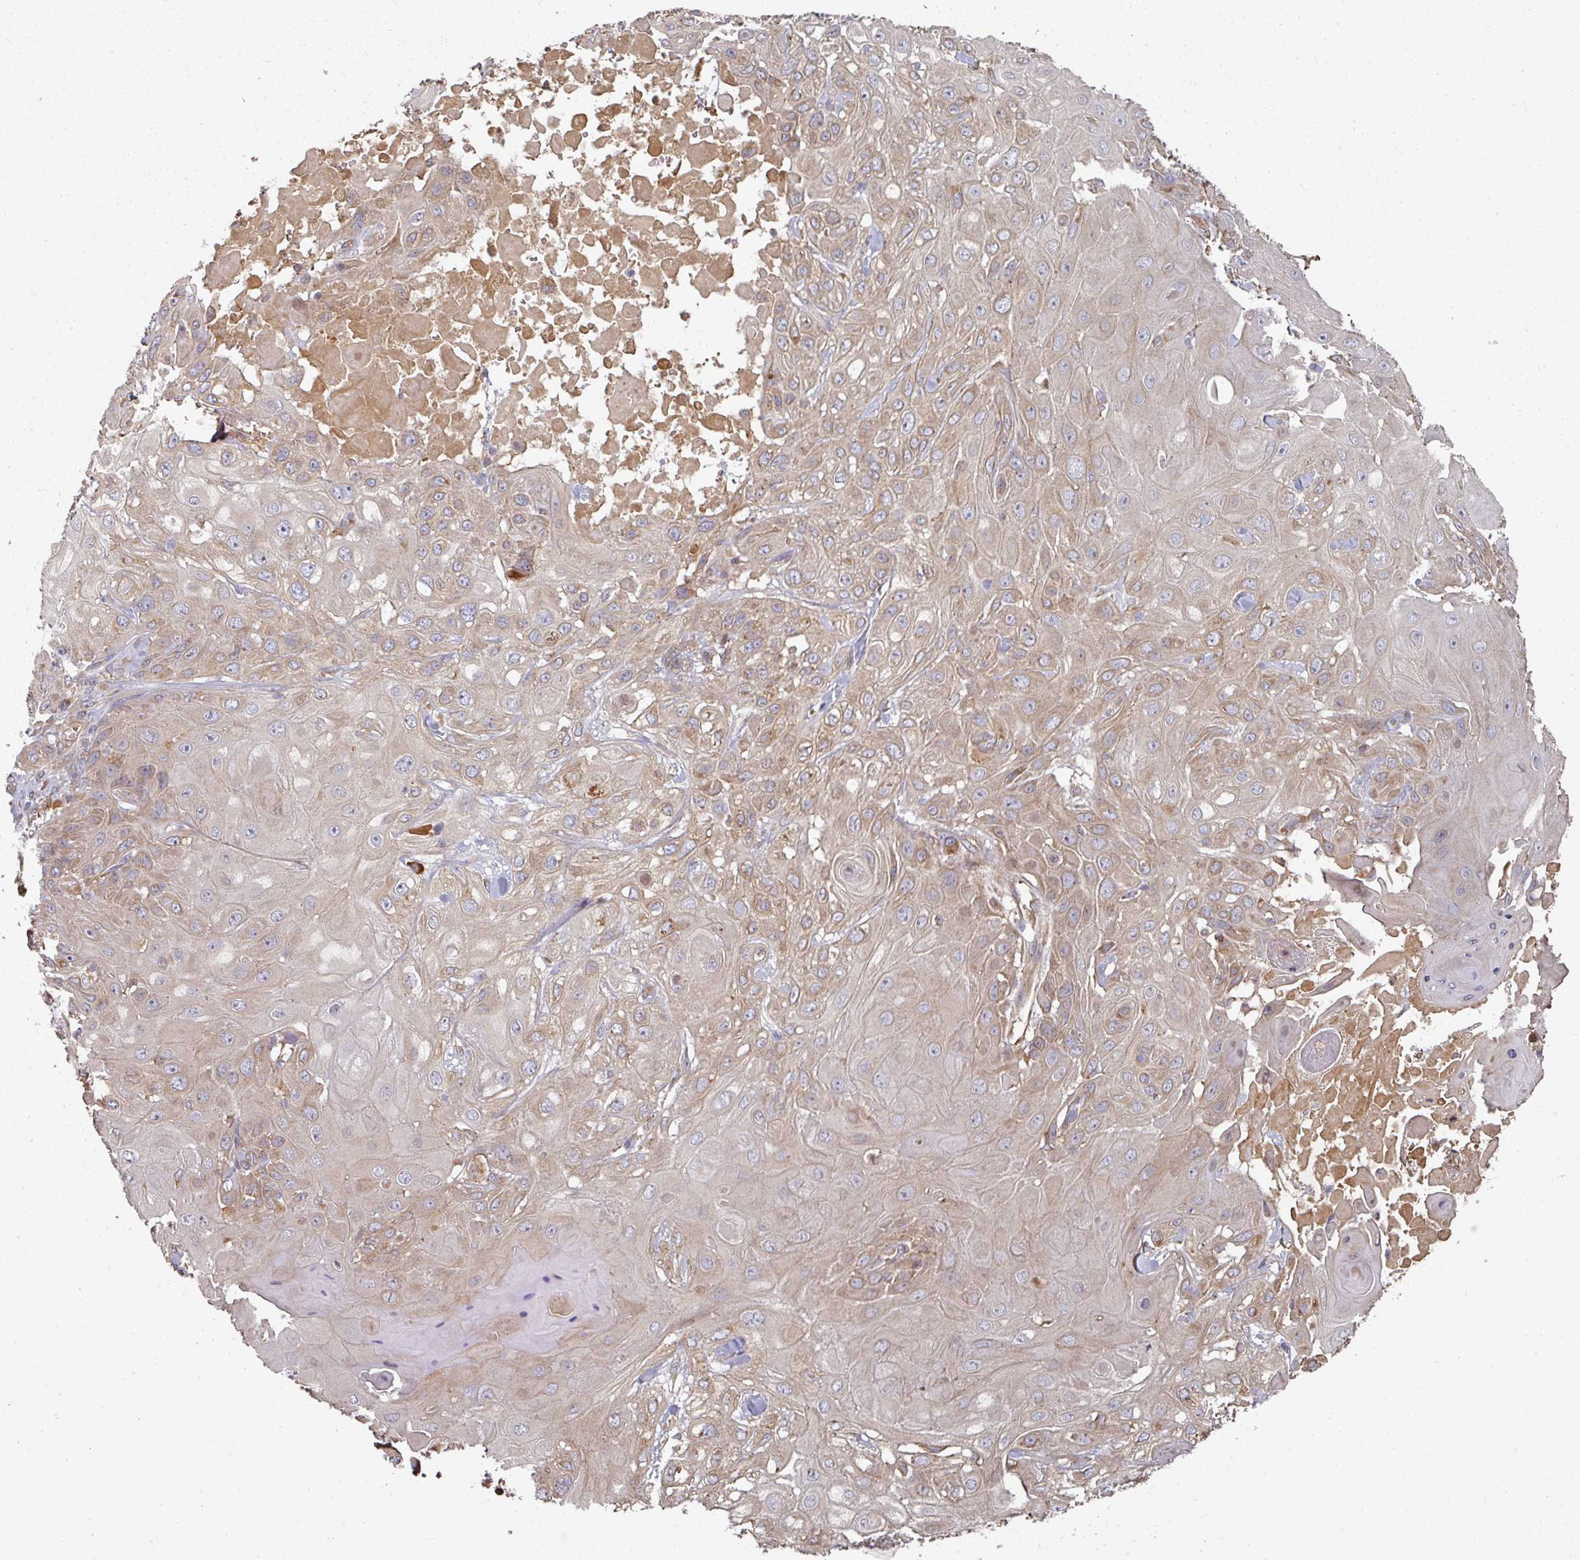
{"staining": {"intensity": "weak", "quantity": ">75%", "location": "cytoplasmic/membranous"}, "tissue": "skin cancer", "cell_type": "Tumor cells", "image_type": "cancer", "snomed": [{"axis": "morphology", "description": "Normal tissue, NOS"}, {"axis": "morphology", "description": "Squamous cell carcinoma, NOS"}, {"axis": "topography", "description": "Skin"}, {"axis": "topography", "description": "Cartilage tissue"}], "caption": "Squamous cell carcinoma (skin) stained with DAB (3,3'-diaminobenzidine) immunohistochemistry (IHC) reveals low levels of weak cytoplasmic/membranous positivity in approximately >75% of tumor cells. (IHC, brightfield microscopy, high magnification).", "gene": "EDEM2", "patient": {"sex": "female", "age": 79}}